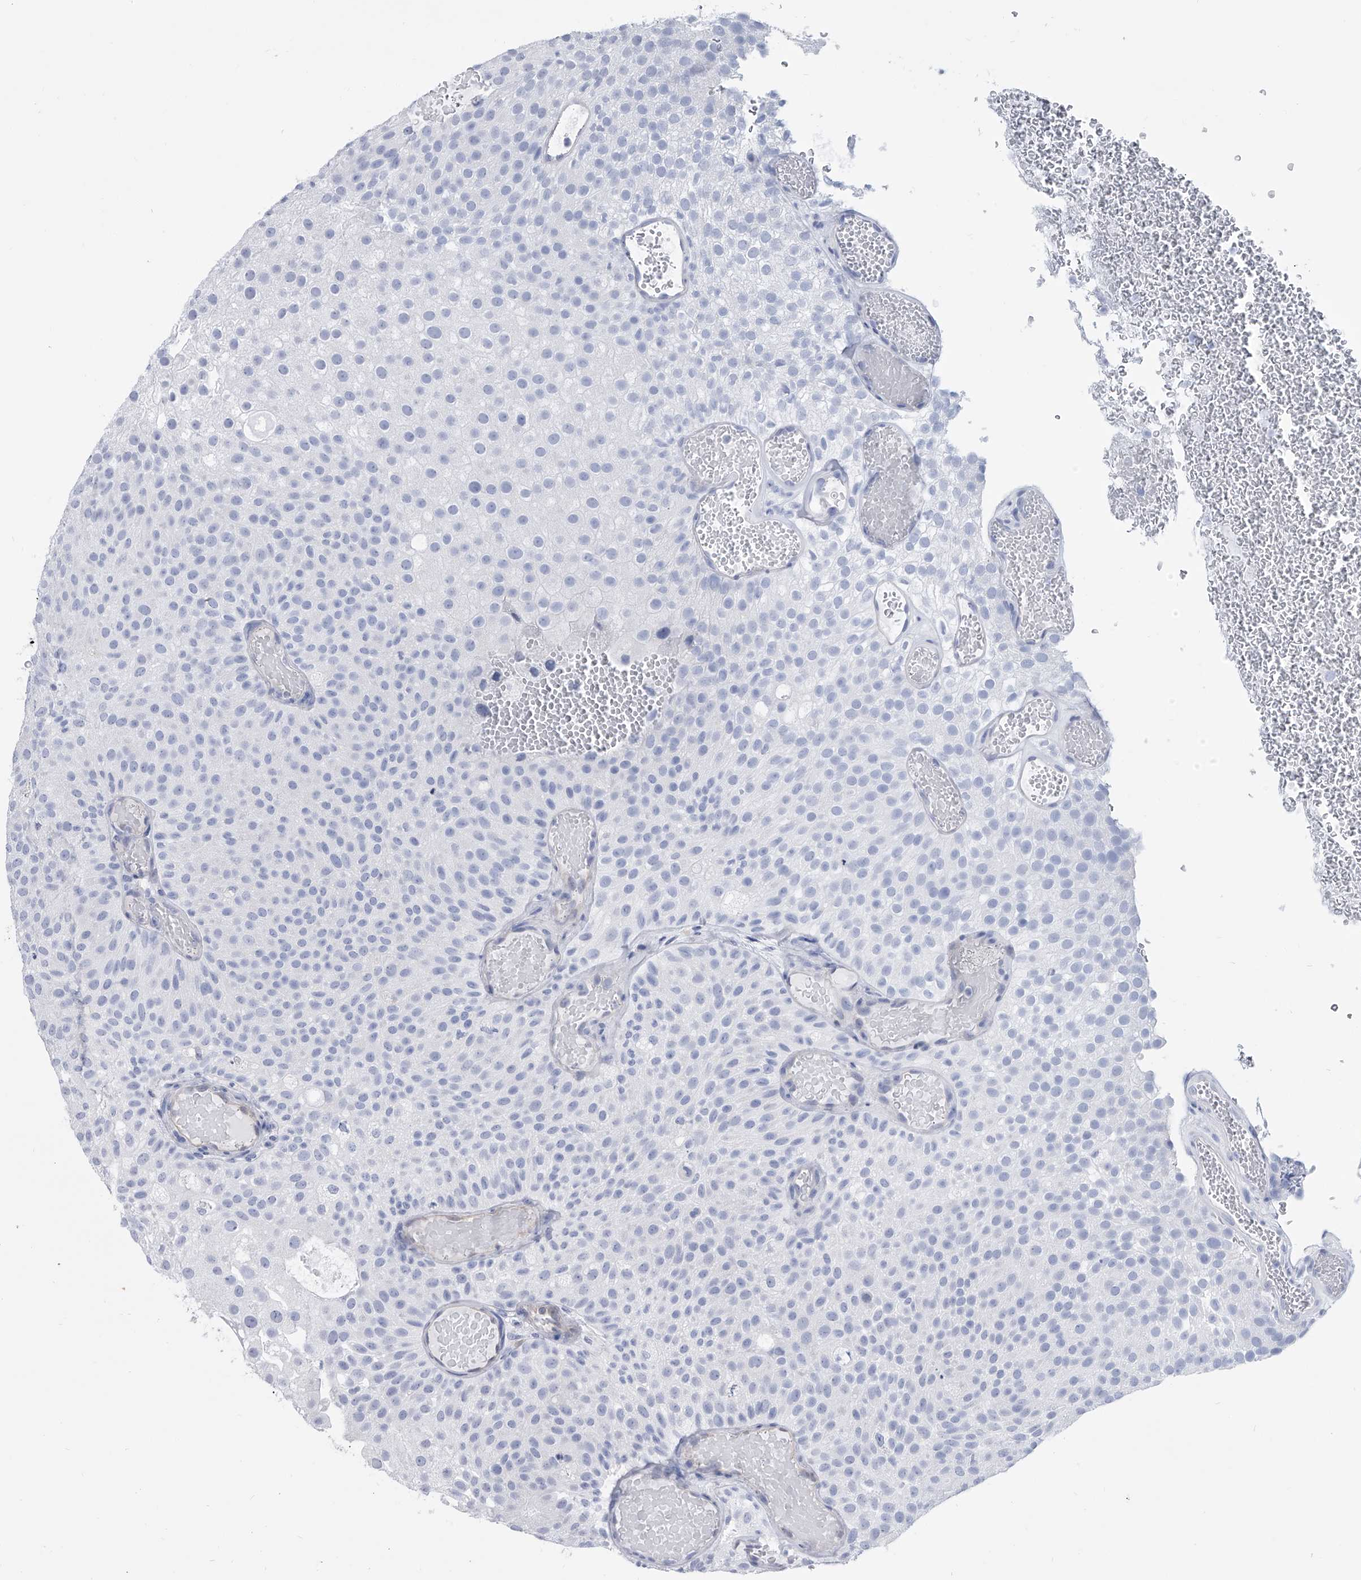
{"staining": {"intensity": "negative", "quantity": "none", "location": "none"}, "tissue": "urothelial cancer", "cell_type": "Tumor cells", "image_type": "cancer", "snomed": [{"axis": "morphology", "description": "Urothelial carcinoma, Low grade"}, {"axis": "topography", "description": "Urinary bladder"}], "caption": "Tumor cells are negative for brown protein staining in urothelial cancer.", "gene": "SERPINB9", "patient": {"sex": "male", "age": 78}}